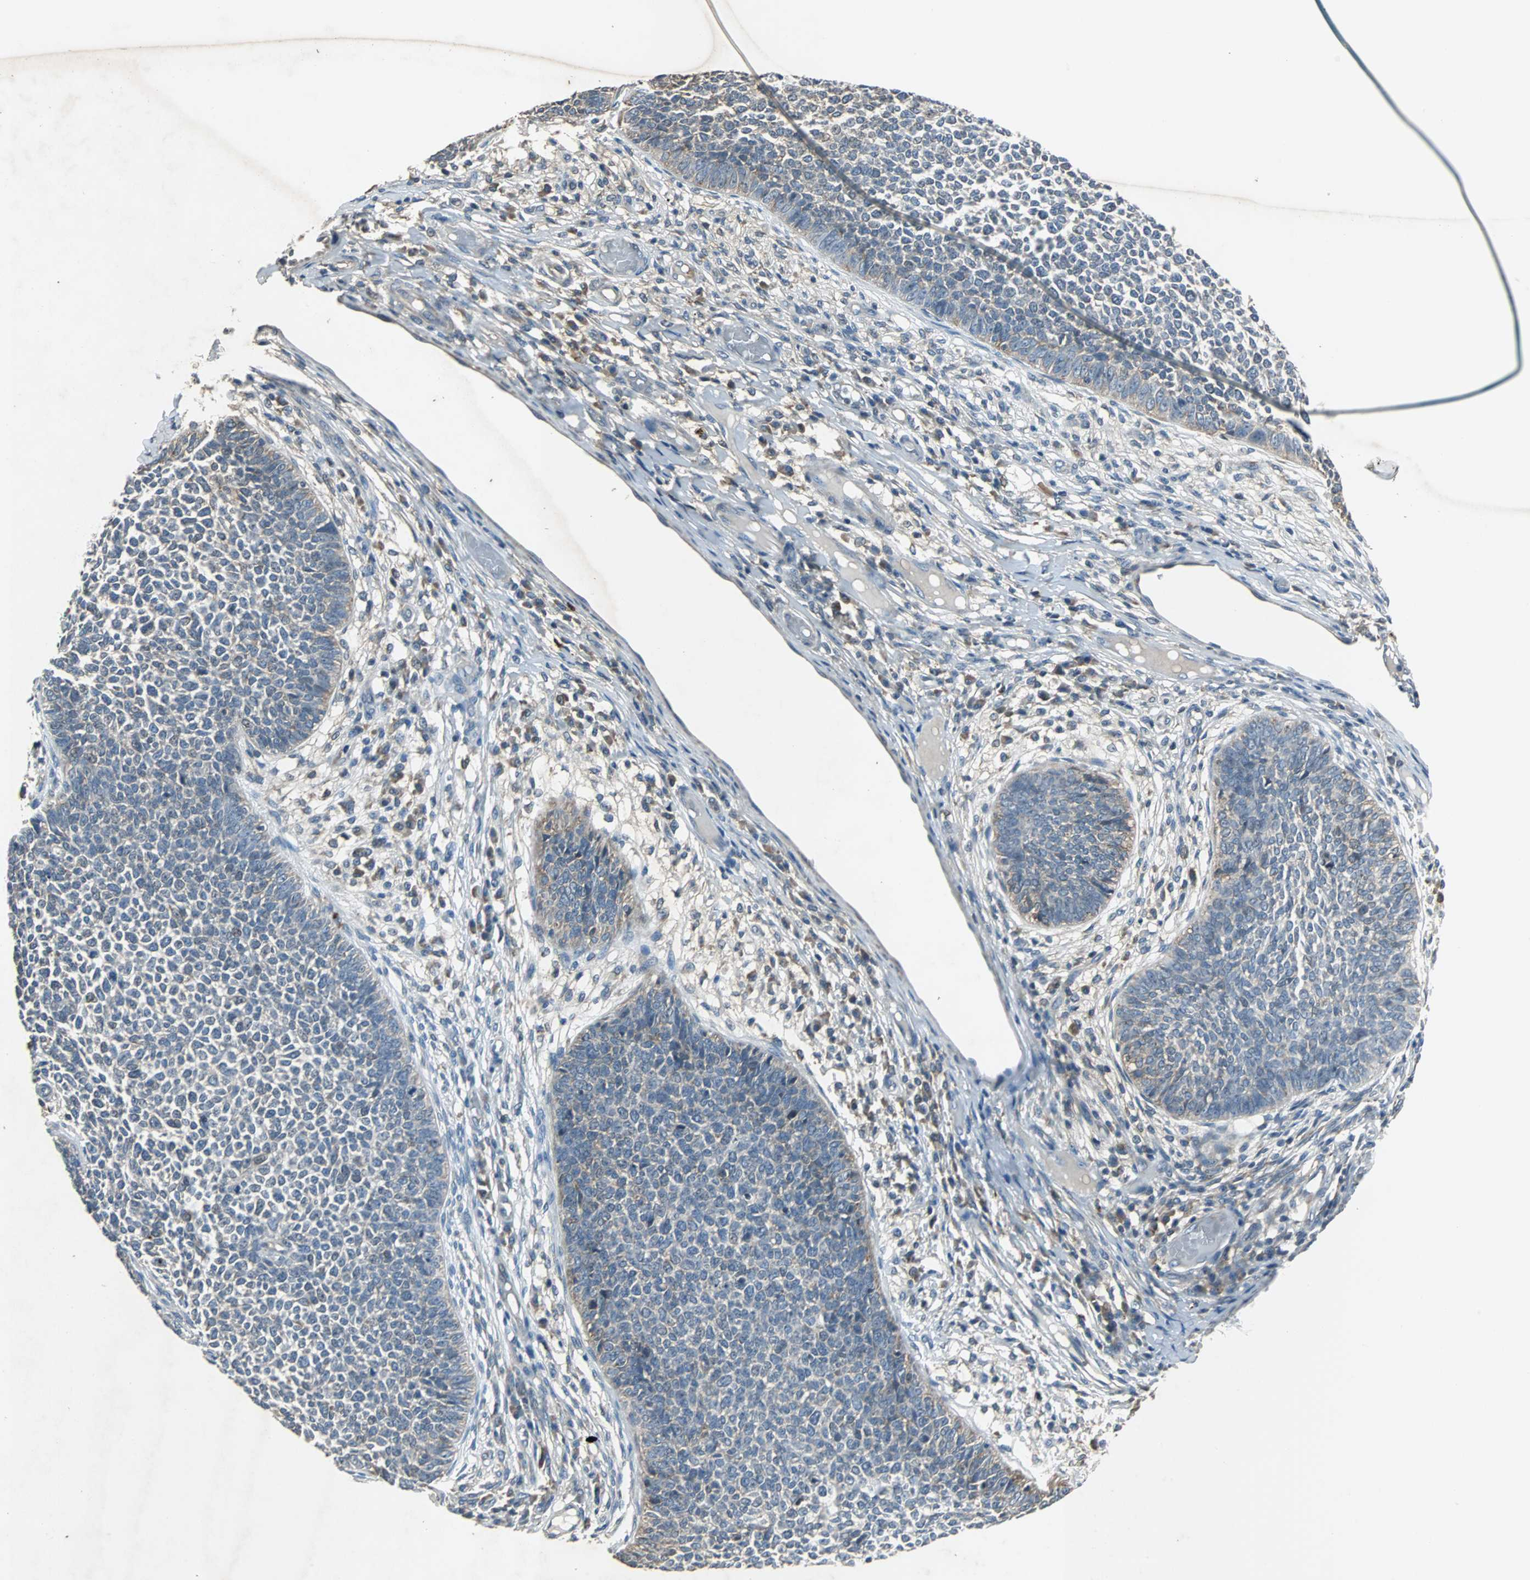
{"staining": {"intensity": "weak", "quantity": "25%-75%", "location": "cytoplasmic/membranous"}, "tissue": "skin cancer", "cell_type": "Tumor cells", "image_type": "cancer", "snomed": [{"axis": "morphology", "description": "Basal cell carcinoma"}, {"axis": "topography", "description": "Skin"}], "caption": "Protein expression analysis of human skin basal cell carcinoma reveals weak cytoplasmic/membranous expression in about 25%-75% of tumor cells.", "gene": "SOS1", "patient": {"sex": "female", "age": 84}}